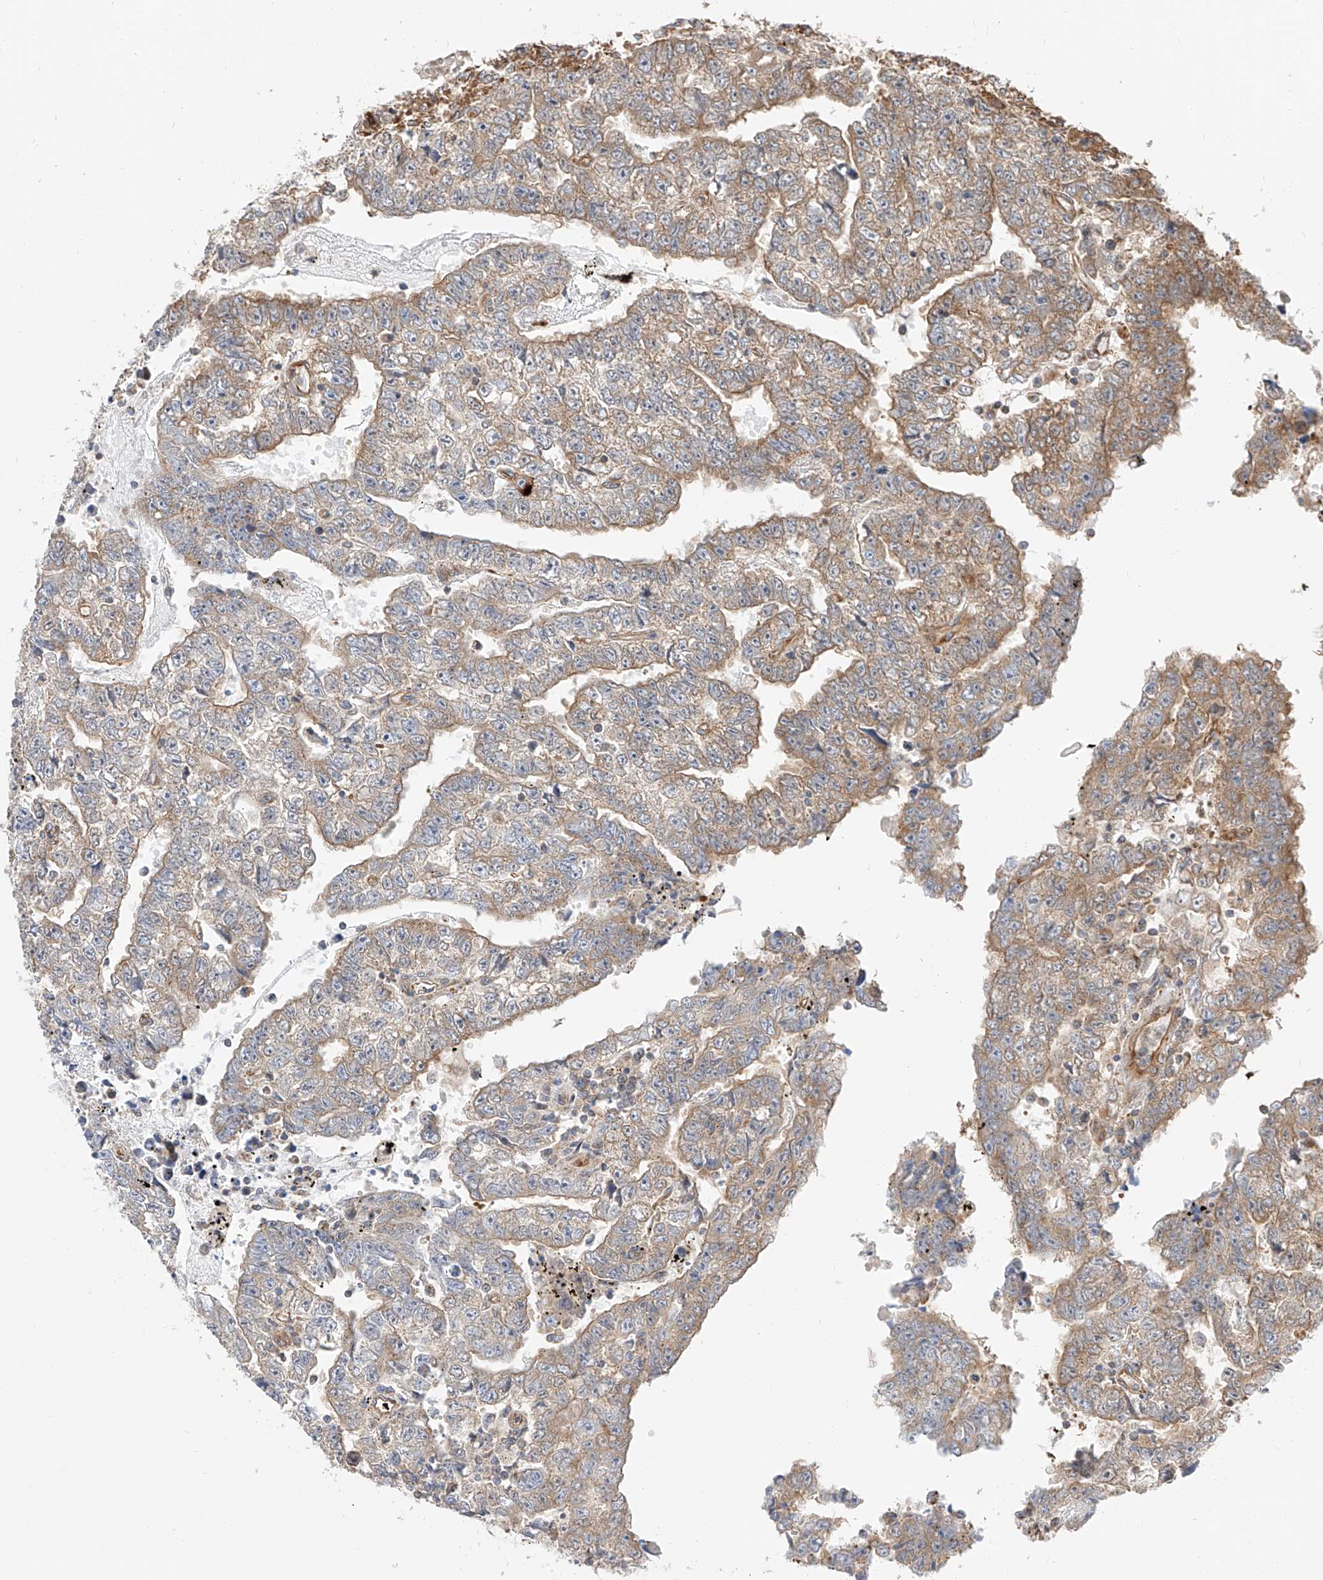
{"staining": {"intensity": "moderate", "quantity": "25%-75%", "location": "cytoplasmic/membranous"}, "tissue": "testis cancer", "cell_type": "Tumor cells", "image_type": "cancer", "snomed": [{"axis": "morphology", "description": "Carcinoma, Embryonal, NOS"}, {"axis": "topography", "description": "Testis"}], "caption": "Immunohistochemistry micrograph of neoplastic tissue: human embryonal carcinoma (testis) stained using immunohistochemistry (IHC) shows medium levels of moderate protein expression localized specifically in the cytoplasmic/membranous of tumor cells, appearing as a cytoplasmic/membranous brown color.", "gene": "ISCA2", "patient": {"sex": "male", "age": 25}}